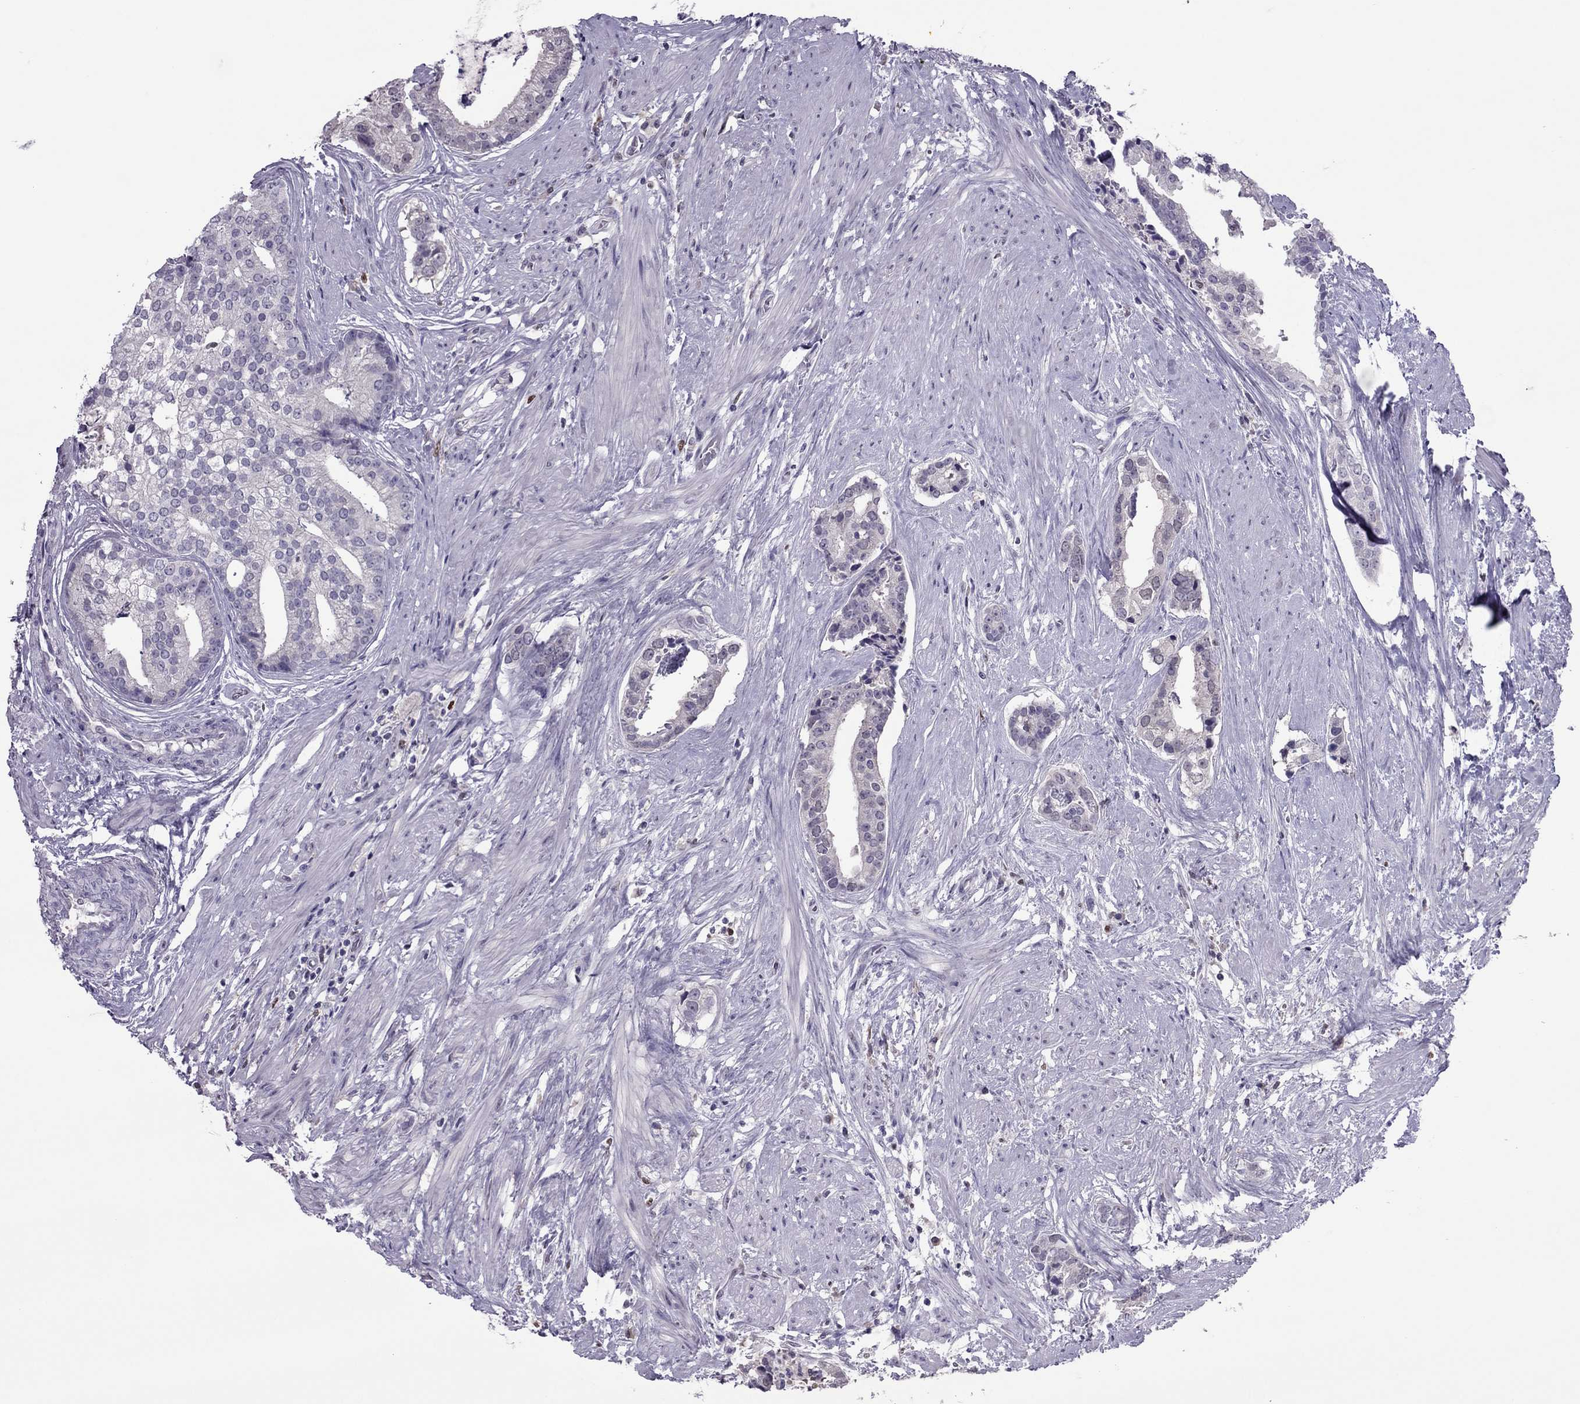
{"staining": {"intensity": "negative", "quantity": "none", "location": "none"}, "tissue": "prostate cancer", "cell_type": "Tumor cells", "image_type": "cancer", "snomed": [{"axis": "morphology", "description": "Adenocarcinoma, NOS"}, {"axis": "topography", "description": "Prostate and seminal vesicle, NOS"}, {"axis": "topography", "description": "Prostate"}], "caption": "The image exhibits no staining of tumor cells in adenocarcinoma (prostate). (DAB immunohistochemistry, high magnification).", "gene": "SPINT3", "patient": {"sex": "male", "age": 44}}